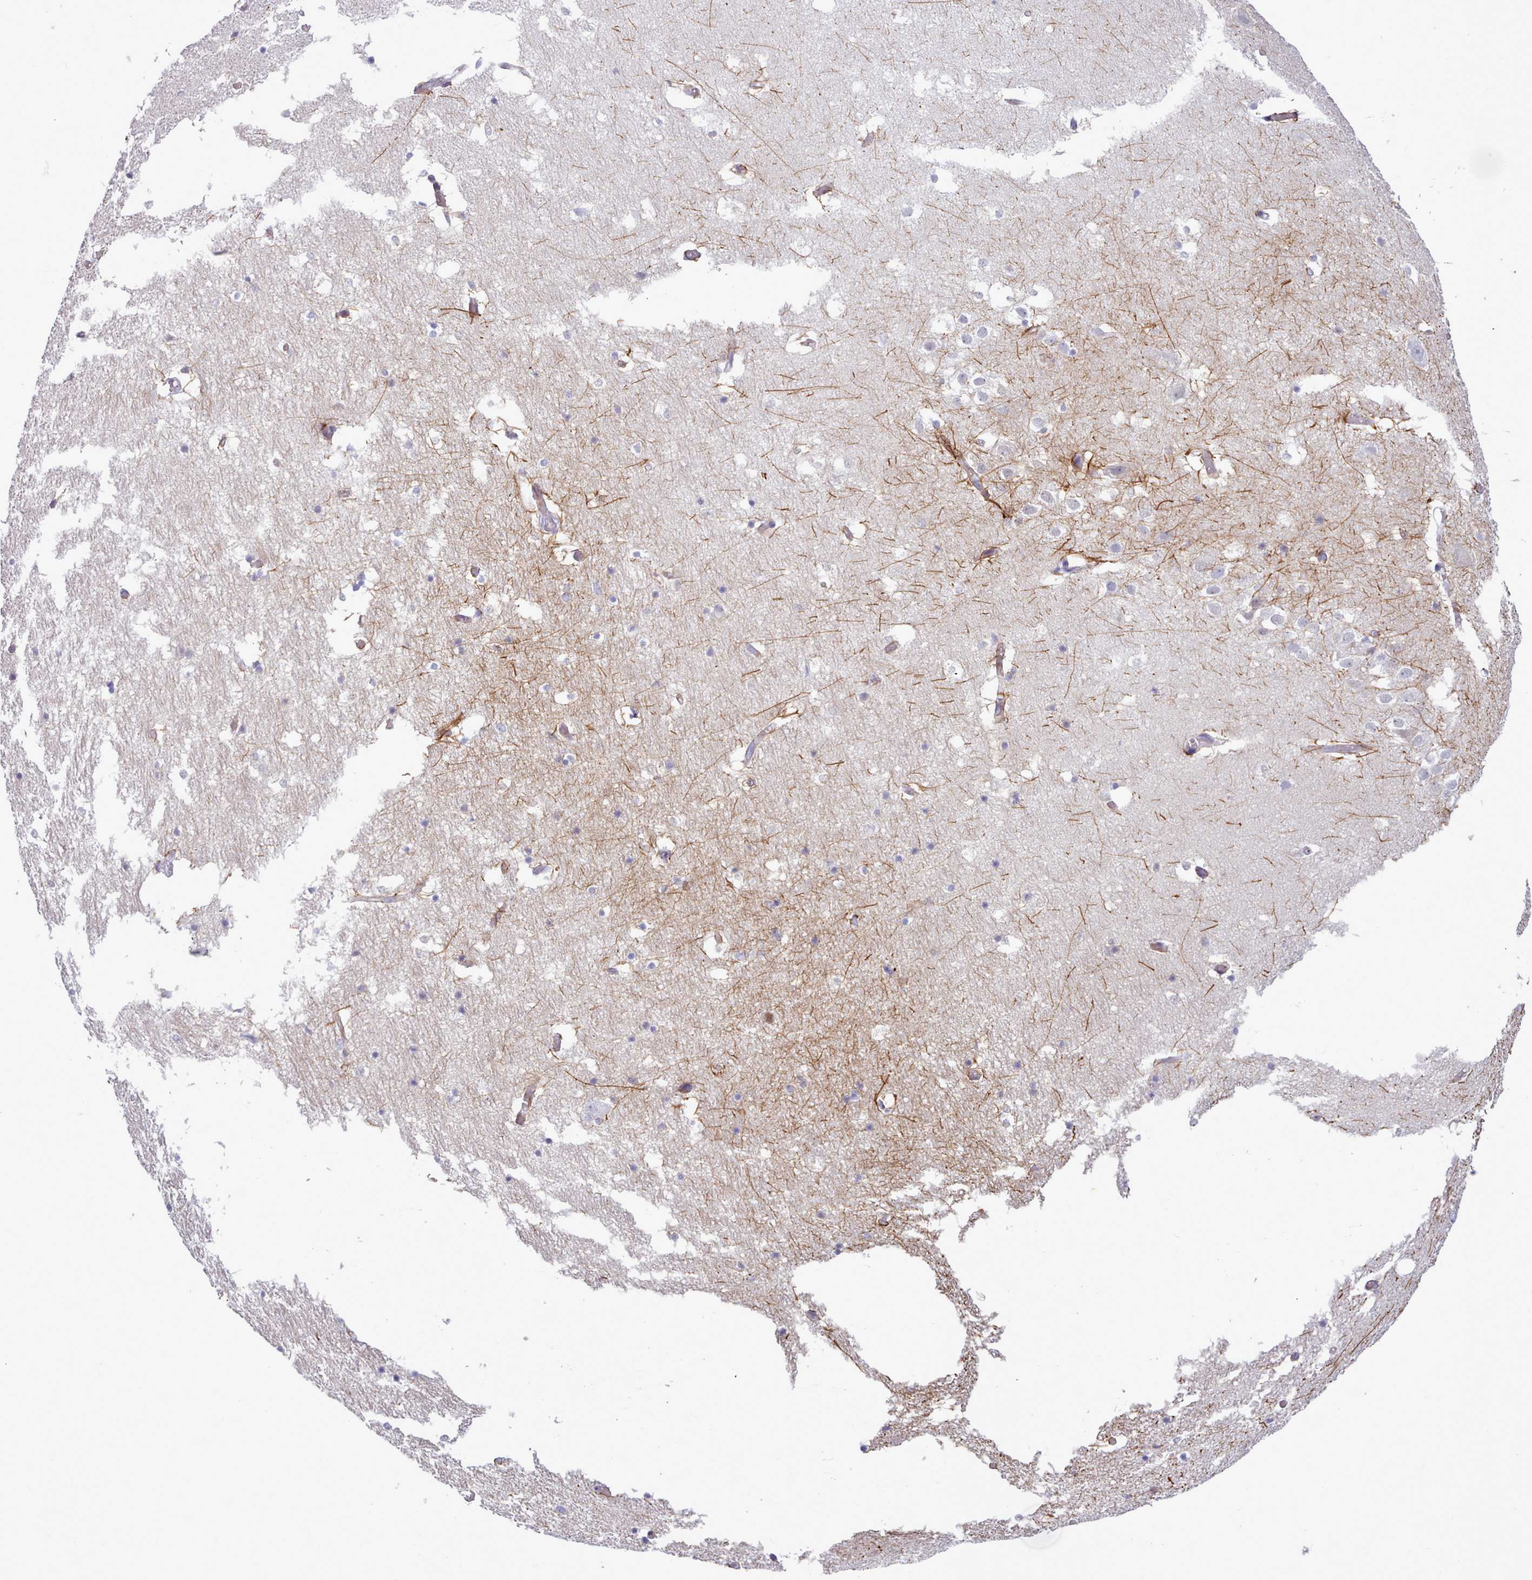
{"staining": {"intensity": "strong", "quantity": "<25%", "location": "cytoplasmic/membranous"}, "tissue": "hippocampus", "cell_type": "Glial cells", "image_type": "normal", "snomed": [{"axis": "morphology", "description": "Normal tissue, NOS"}, {"axis": "topography", "description": "Hippocampus"}], "caption": "Hippocampus stained with immunohistochemistry (IHC) exhibits strong cytoplasmic/membranous staining in about <25% of glial cells.", "gene": "NKX1", "patient": {"sex": "female", "age": 52}}